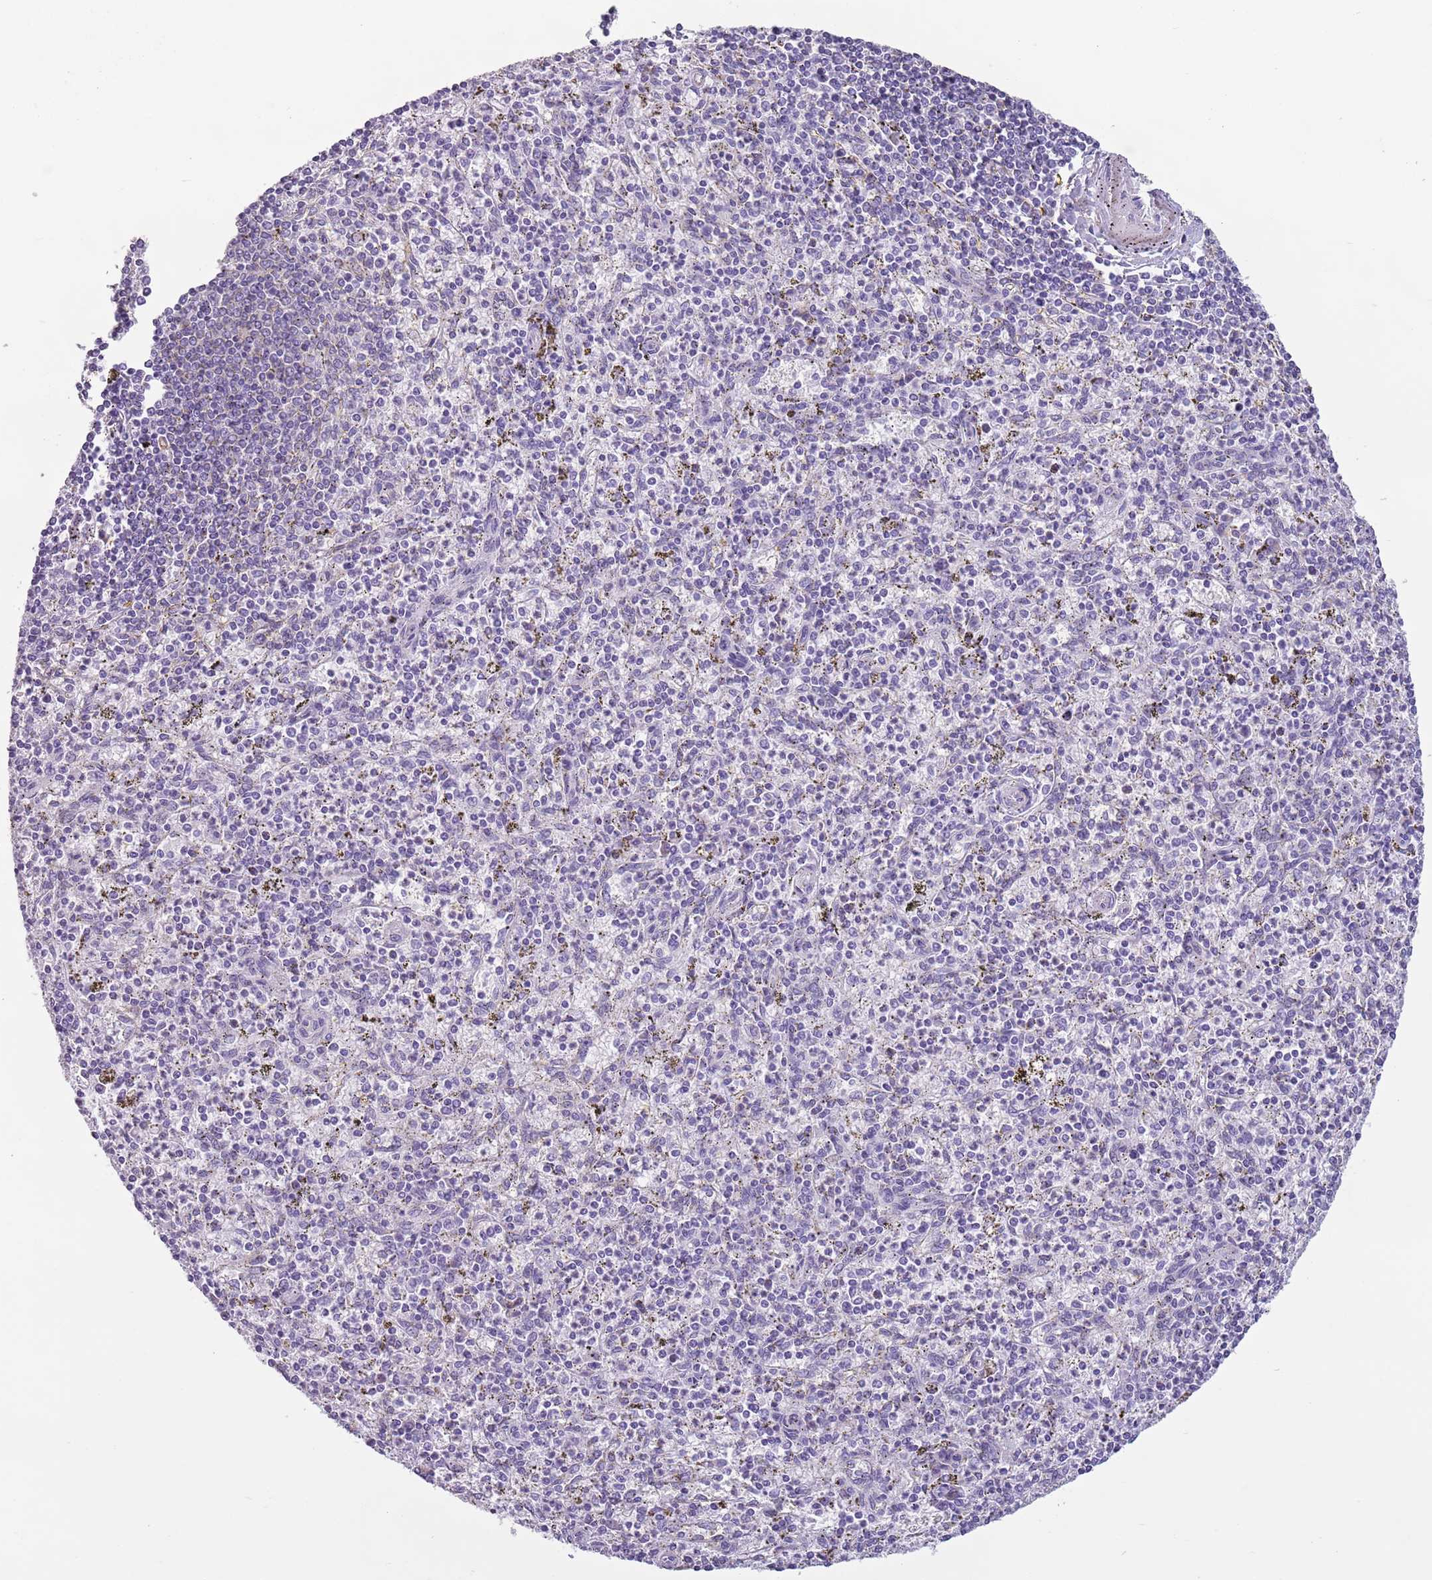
{"staining": {"intensity": "negative", "quantity": "none", "location": "none"}, "tissue": "spleen", "cell_type": "Cells in red pulp", "image_type": "normal", "snomed": [{"axis": "morphology", "description": "Normal tissue, NOS"}, {"axis": "topography", "description": "Spleen"}], "caption": "Immunohistochemical staining of benign spleen reveals no significant expression in cells in red pulp. (Brightfield microscopy of DAB immunohistochemistry (IHC) at high magnification).", "gene": "HYOU1", "patient": {"sex": "male", "age": 72}}